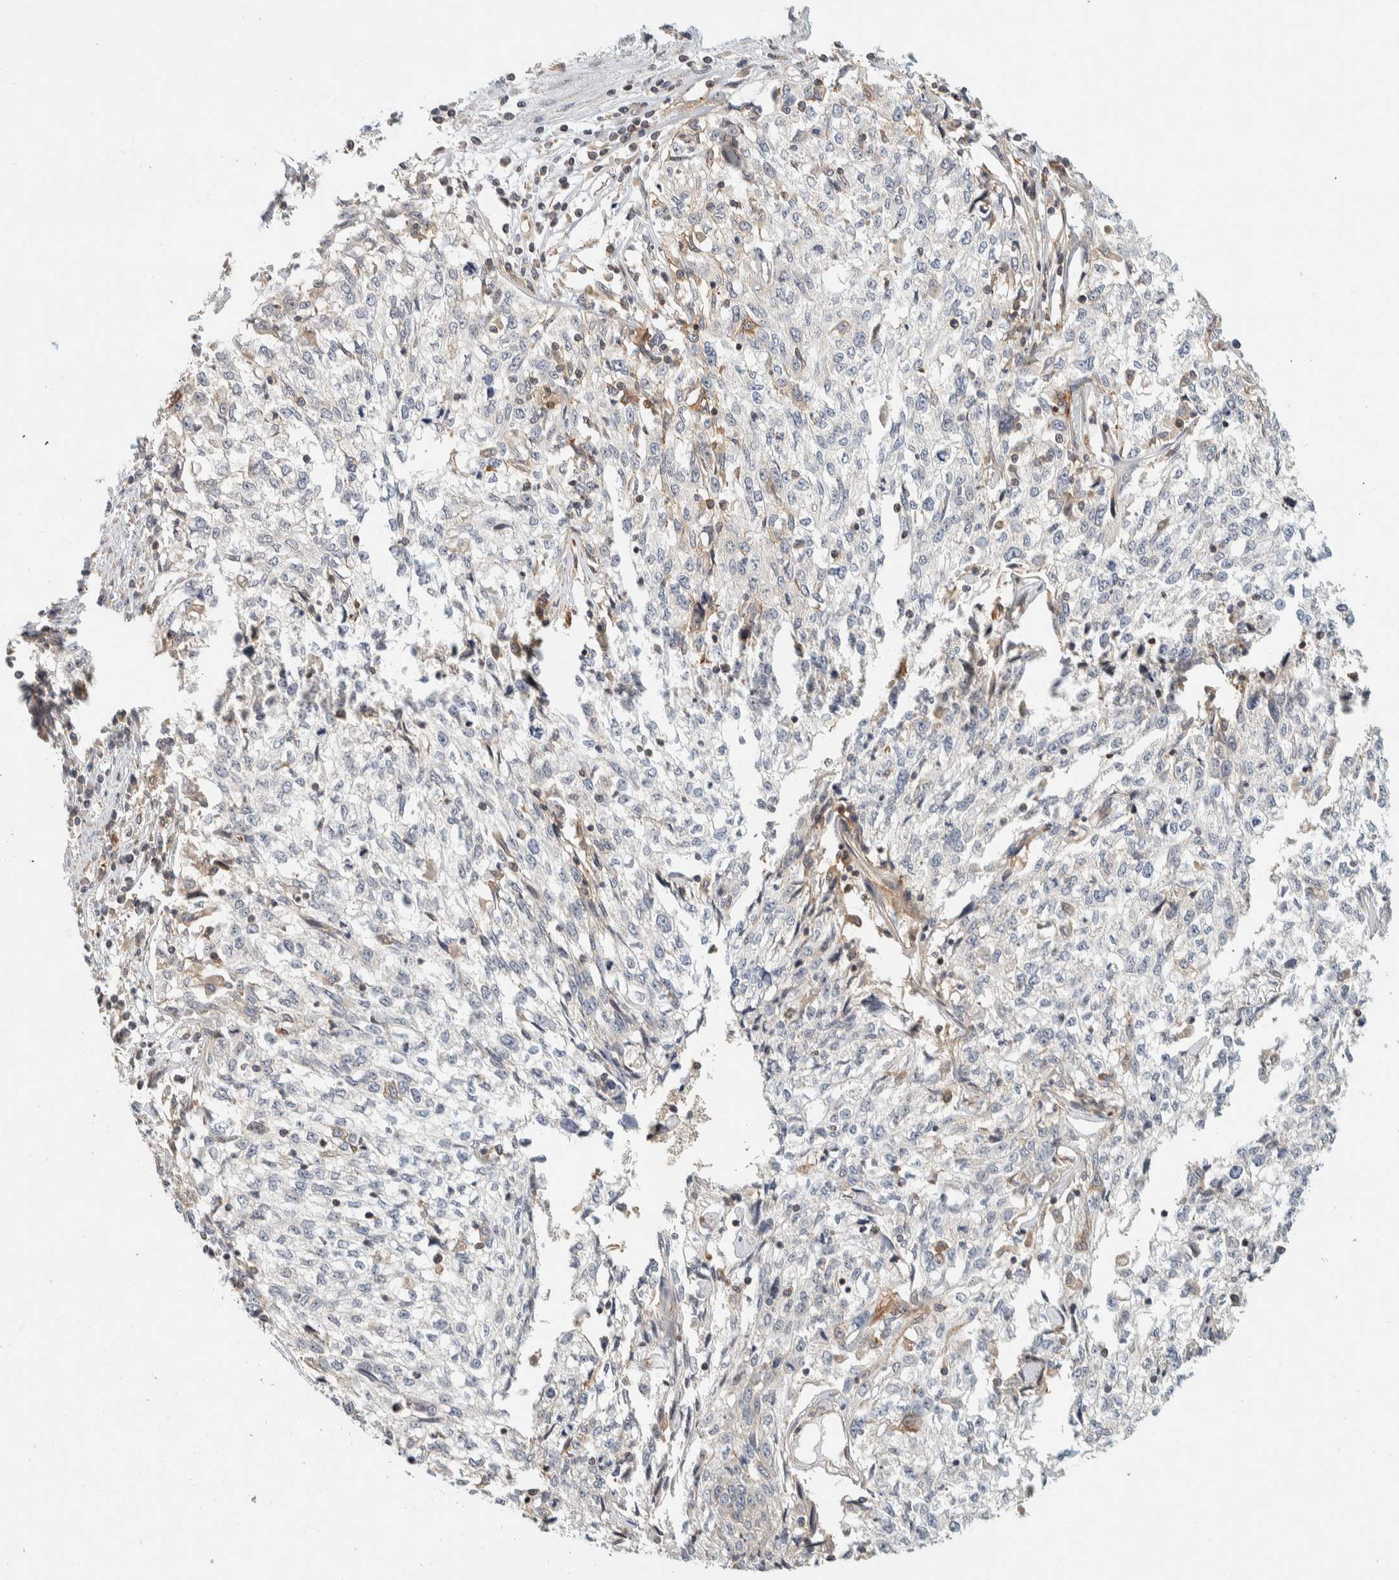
{"staining": {"intensity": "negative", "quantity": "none", "location": "none"}, "tissue": "cervical cancer", "cell_type": "Tumor cells", "image_type": "cancer", "snomed": [{"axis": "morphology", "description": "Squamous cell carcinoma, NOS"}, {"axis": "topography", "description": "Cervix"}], "caption": "Immunohistochemistry (IHC) micrograph of cervical squamous cell carcinoma stained for a protein (brown), which demonstrates no positivity in tumor cells.", "gene": "KIF9", "patient": {"sex": "female", "age": 57}}